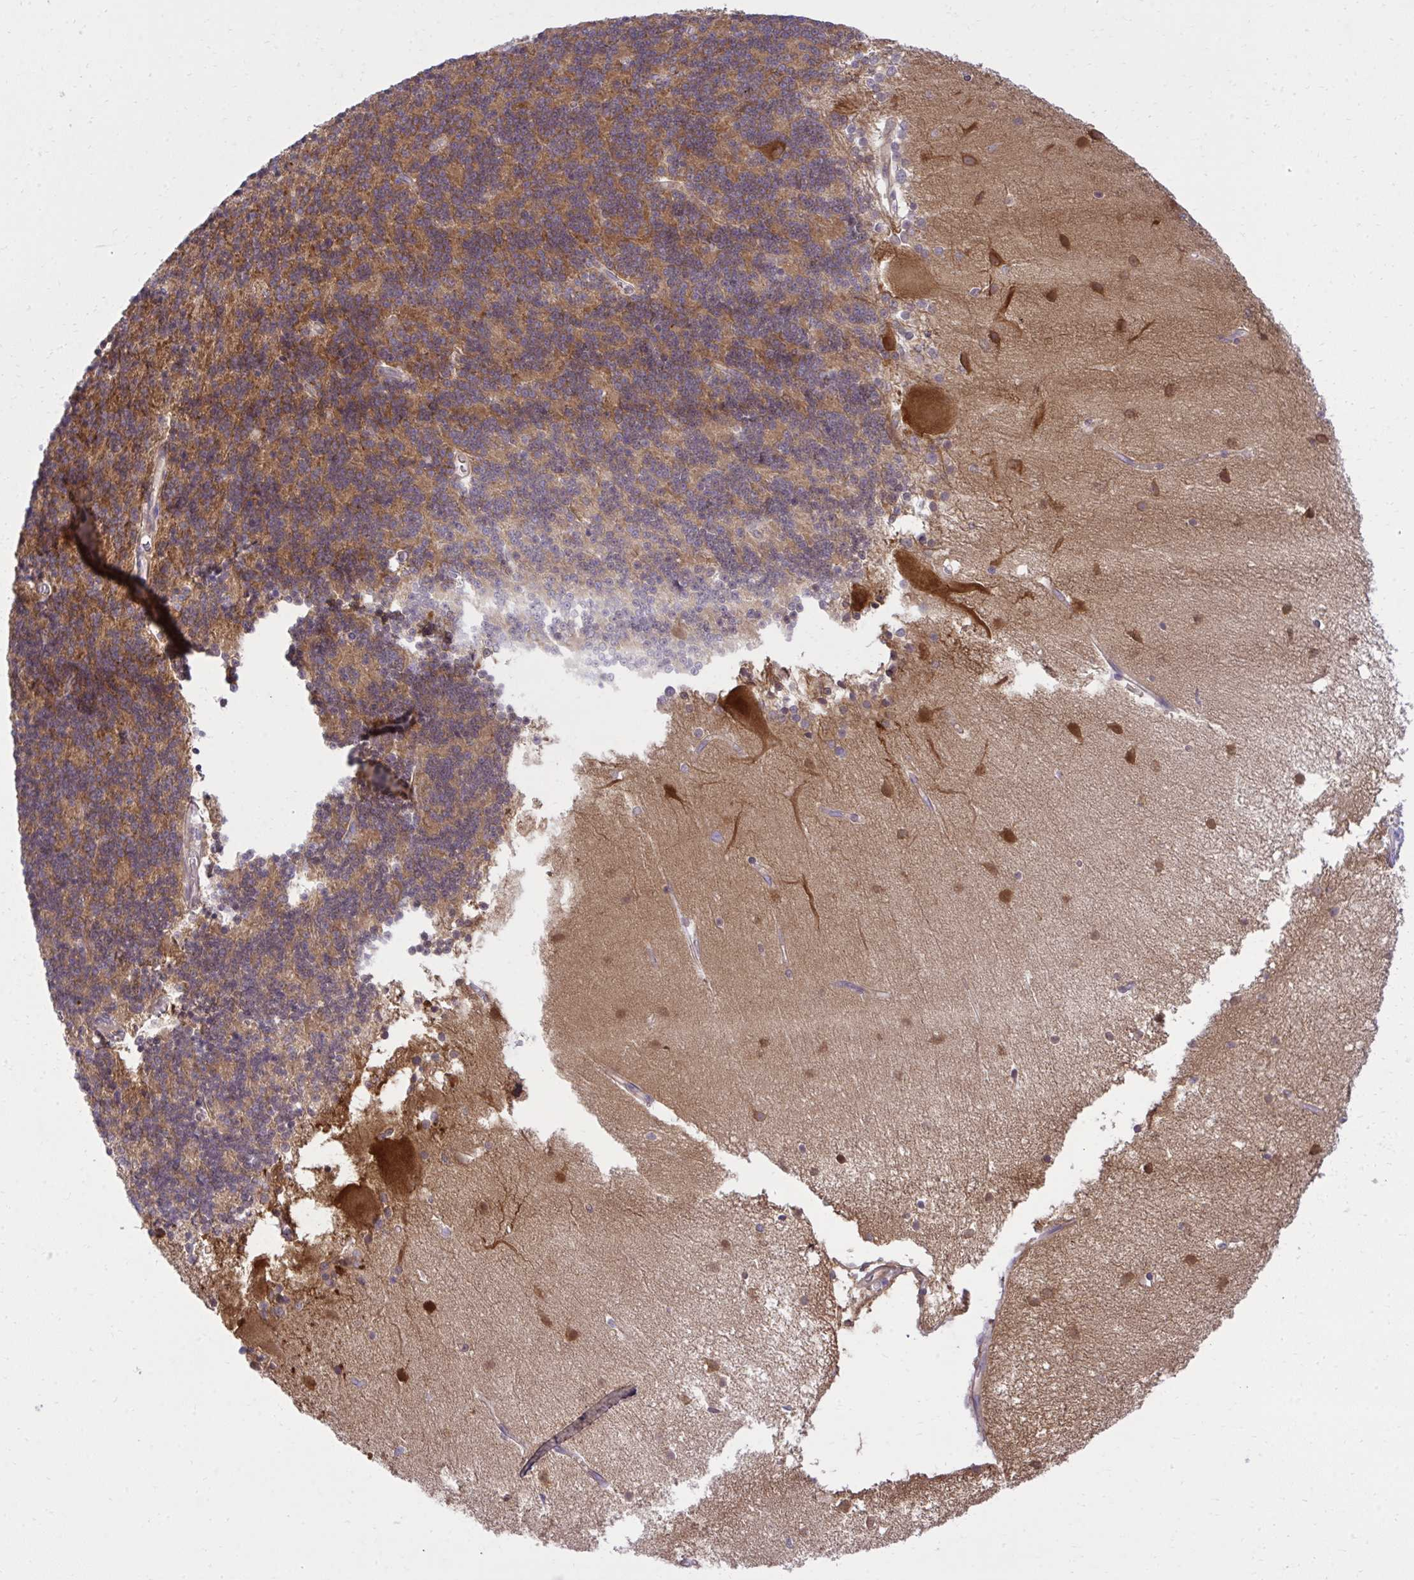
{"staining": {"intensity": "moderate", "quantity": ">75%", "location": "cytoplasmic/membranous"}, "tissue": "cerebellum", "cell_type": "Cells in granular layer", "image_type": "normal", "snomed": [{"axis": "morphology", "description": "Normal tissue, NOS"}, {"axis": "topography", "description": "Cerebellum"}], "caption": "An immunohistochemistry histopathology image of benign tissue is shown. Protein staining in brown labels moderate cytoplasmic/membranous positivity in cerebellum within cells in granular layer. (Stains: DAB in brown, nuclei in blue, Microscopy: brightfield microscopy at high magnification).", "gene": "PPP5C", "patient": {"sex": "female", "age": 54}}